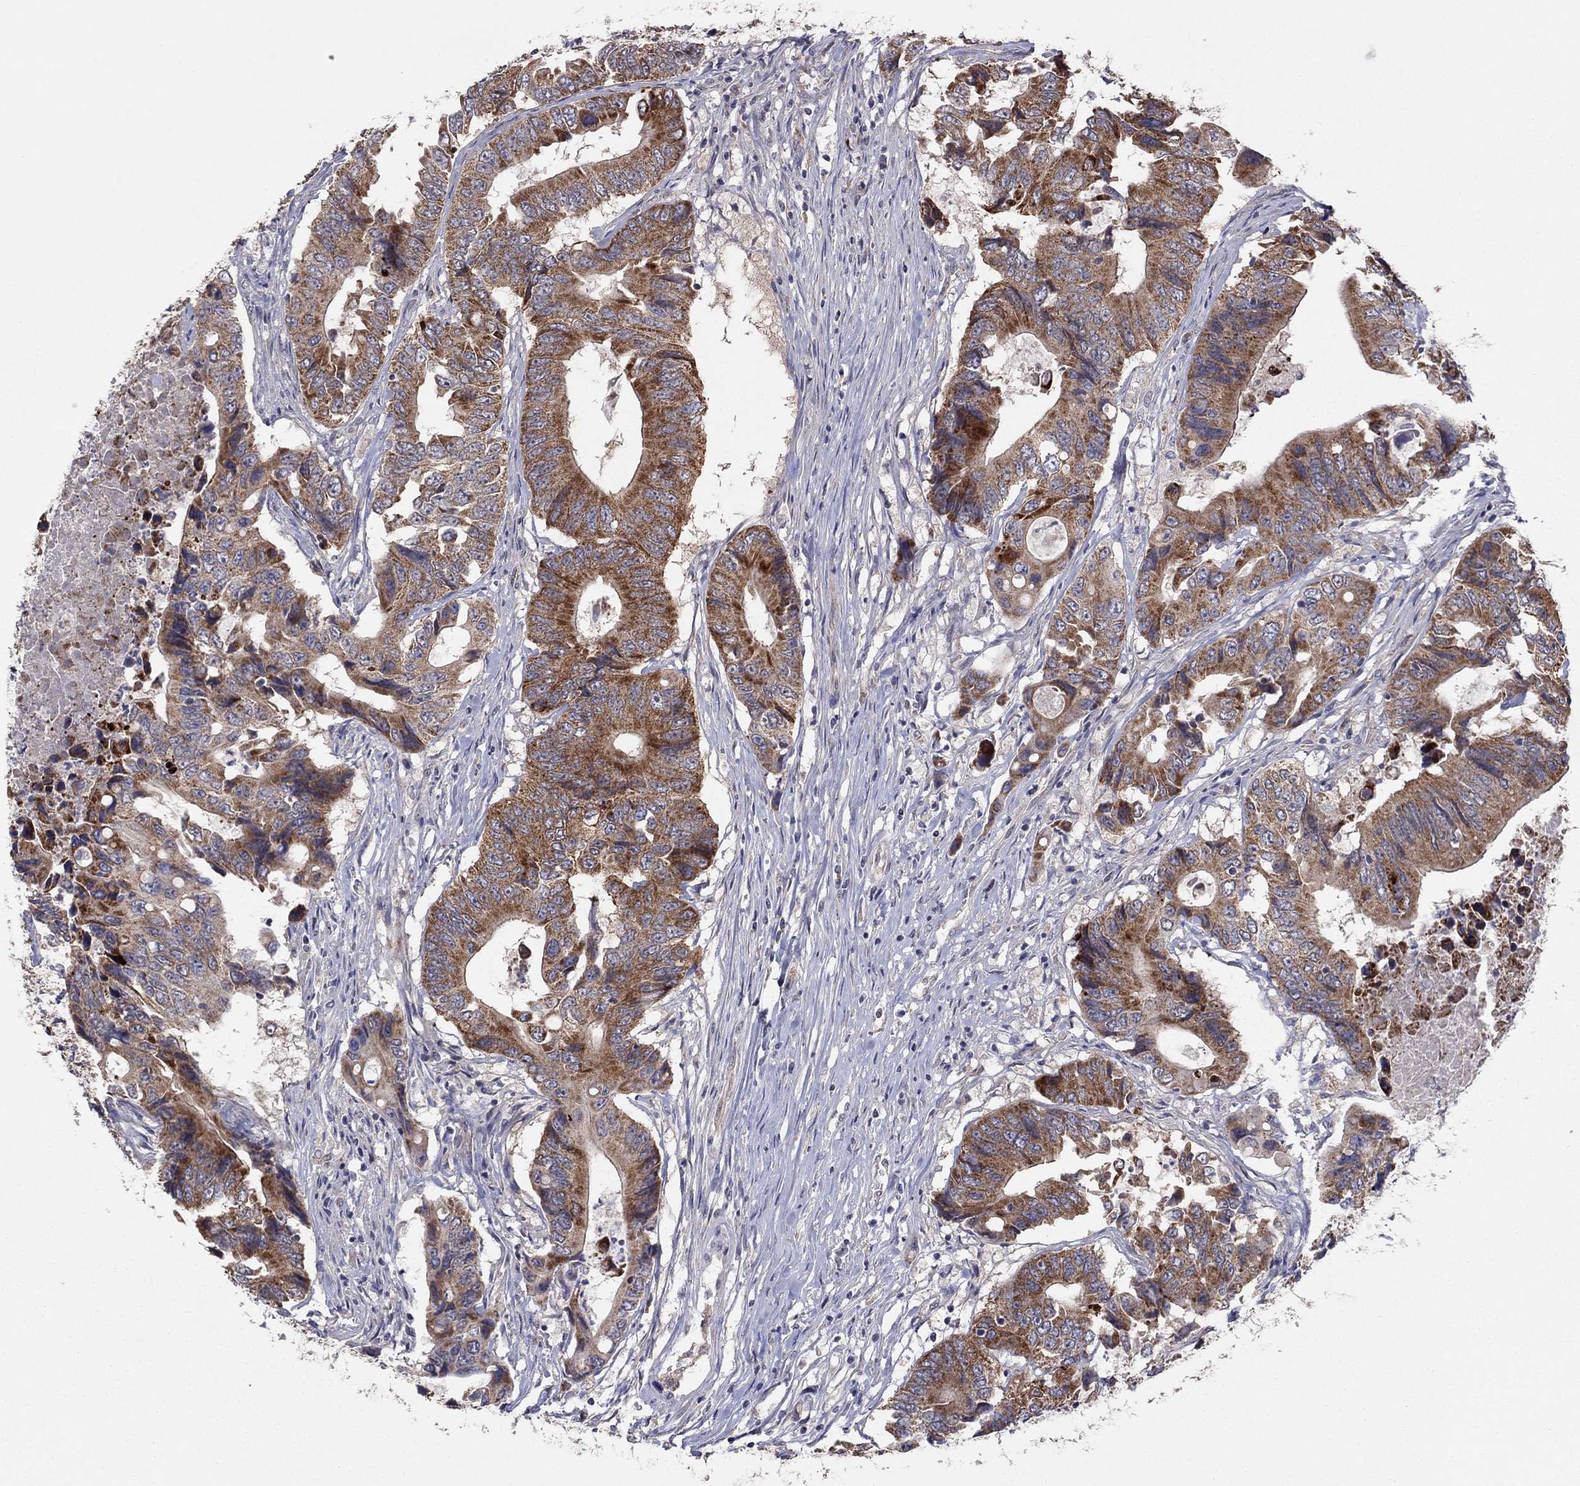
{"staining": {"intensity": "strong", "quantity": "25%-75%", "location": "cytoplasmic/membranous"}, "tissue": "colorectal cancer", "cell_type": "Tumor cells", "image_type": "cancer", "snomed": [{"axis": "morphology", "description": "Adenocarcinoma, NOS"}, {"axis": "topography", "description": "Colon"}], "caption": "IHC (DAB) staining of colorectal cancer (adenocarcinoma) shows strong cytoplasmic/membranous protein expression in about 25%-75% of tumor cells. The staining was performed using DAB (3,3'-diaminobenzidine), with brown indicating positive protein expression. Nuclei are stained blue with hematoxylin.", "gene": "CRACDL", "patient": {"sex": "female", "age": 90}}